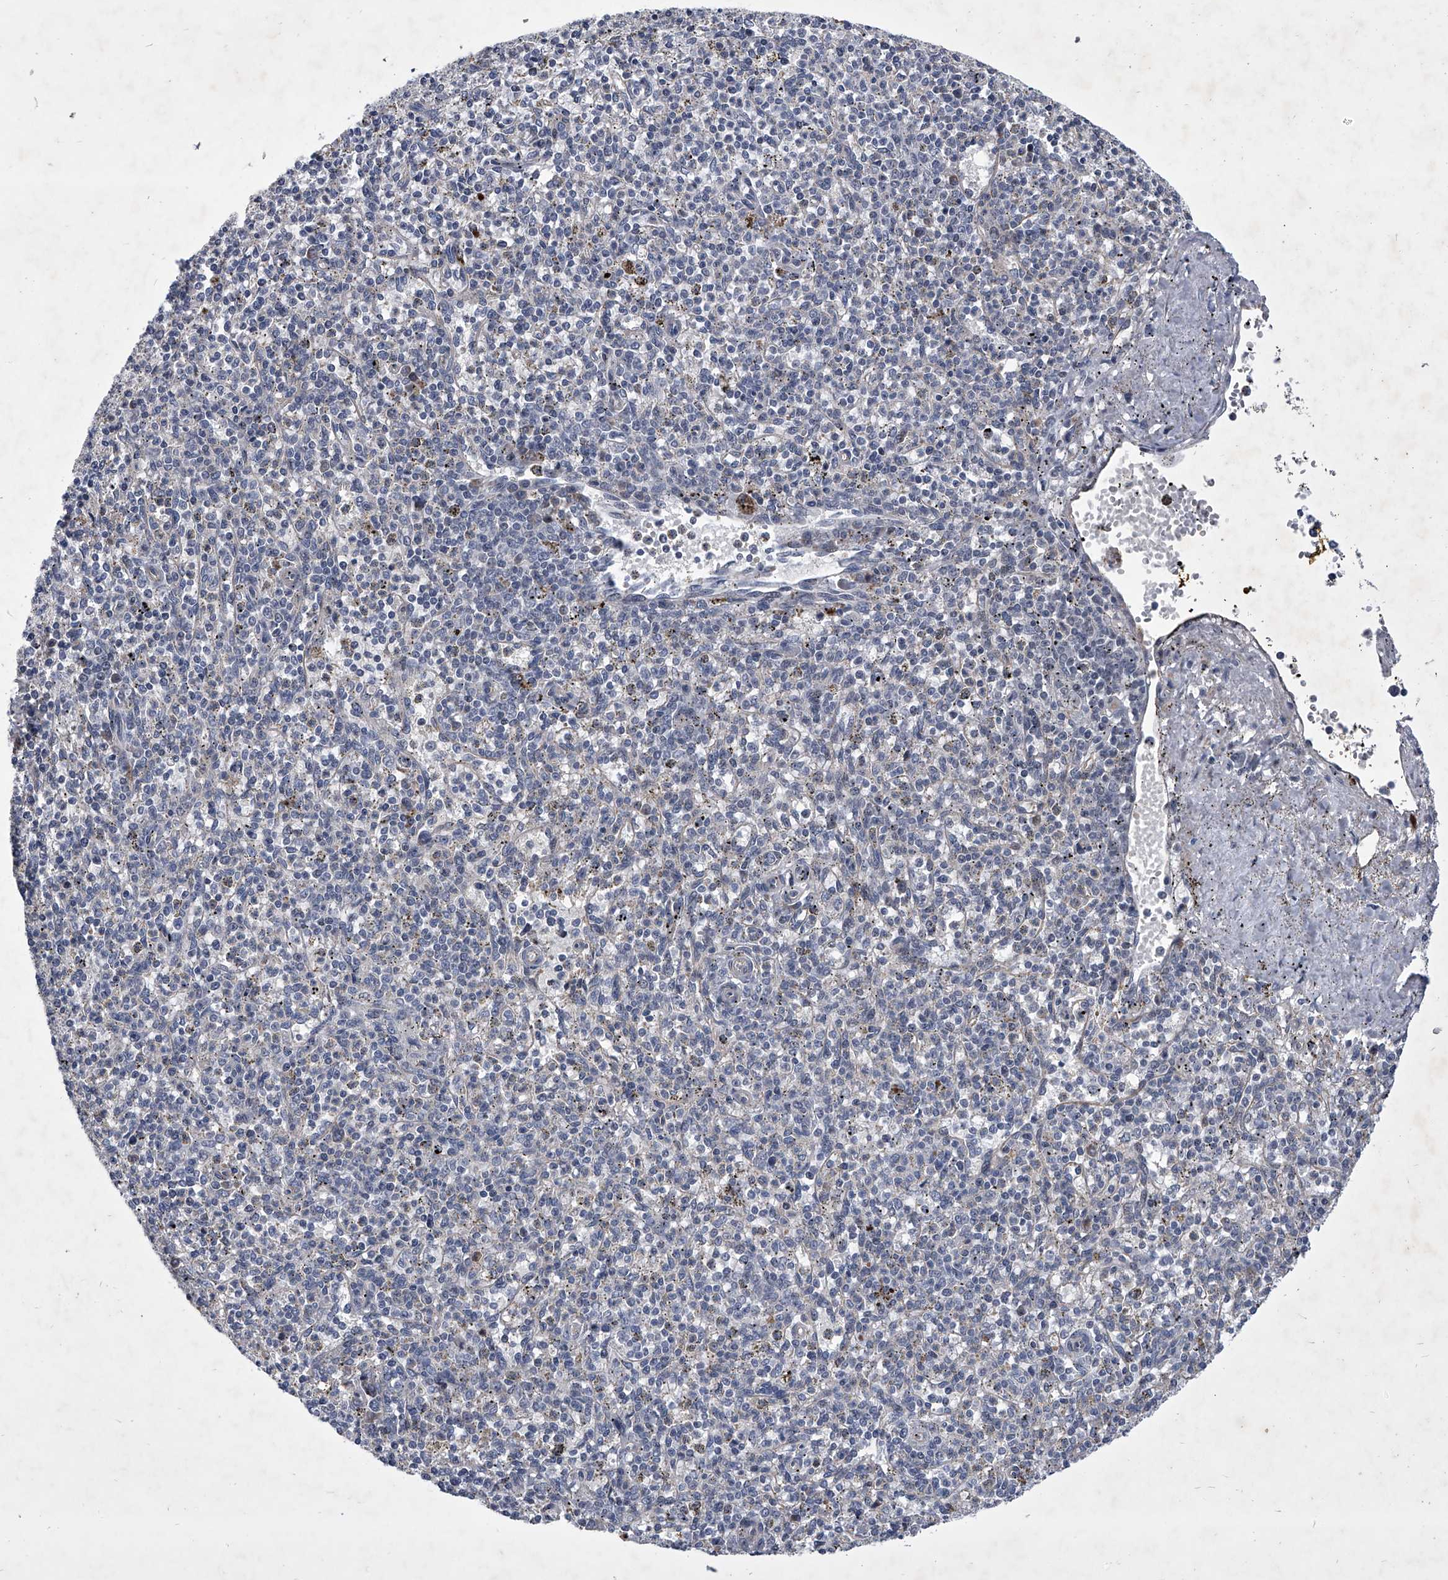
{"staining": {"intensity": "negative", "quantity": "none", "location": "none"}, "tissue": "spleen", "cell_type": "Cells in red pulp", "image_type": "normal", "snomed": [{"axis": "morphology", "description": "Normal tissue, NOS"}, {"axis": "topography", "description": "Spleen"}], "caption": "DAB immunohistochemical staining of benign spleen exhibits no significant expression in cells in red pulp.", "gene": "ZNF76", "patient": {"sex": "male", "age": 72}}